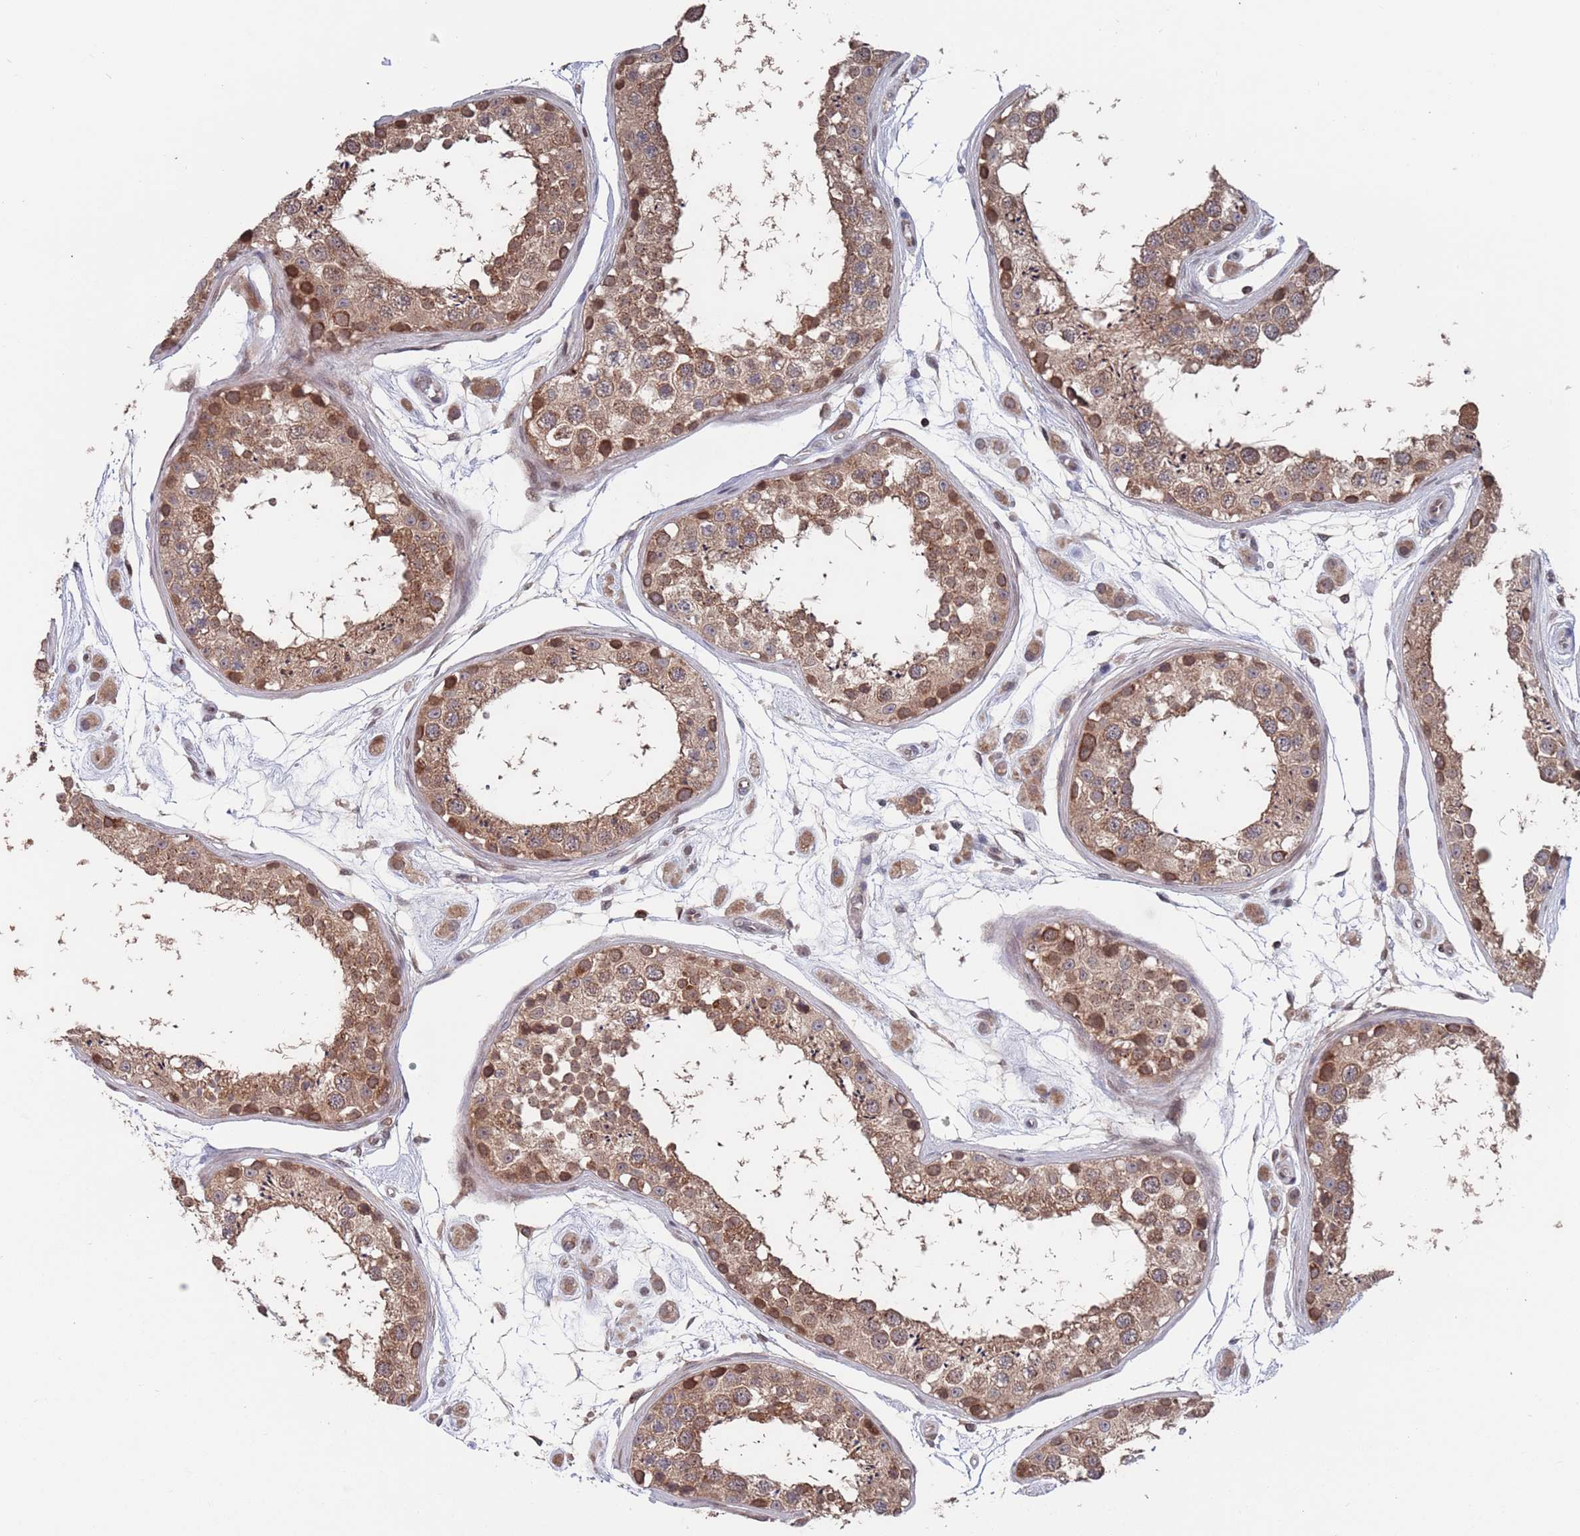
{"staining": {"intensity": "strong", "quantity": ">75%", "location": "cytoplasmic/membranous"}, "tissue": "testis", "cell_type": "Cells in seminiferous ducts", "image_type": "normal", "snomed": [{"axis": "morphology", "description": "Normal tissue, NOS"}, {"axis": "topography", "description": "Testis"}], "caption": "Immunohistochemistry of normal human testis displays high levels of strong cytoplasmic/membranous expression in approximately >75% of cells in seminiferous ducts.", "gene": "SDHAF3", "patient": {"sex": "male", "age": 25}}